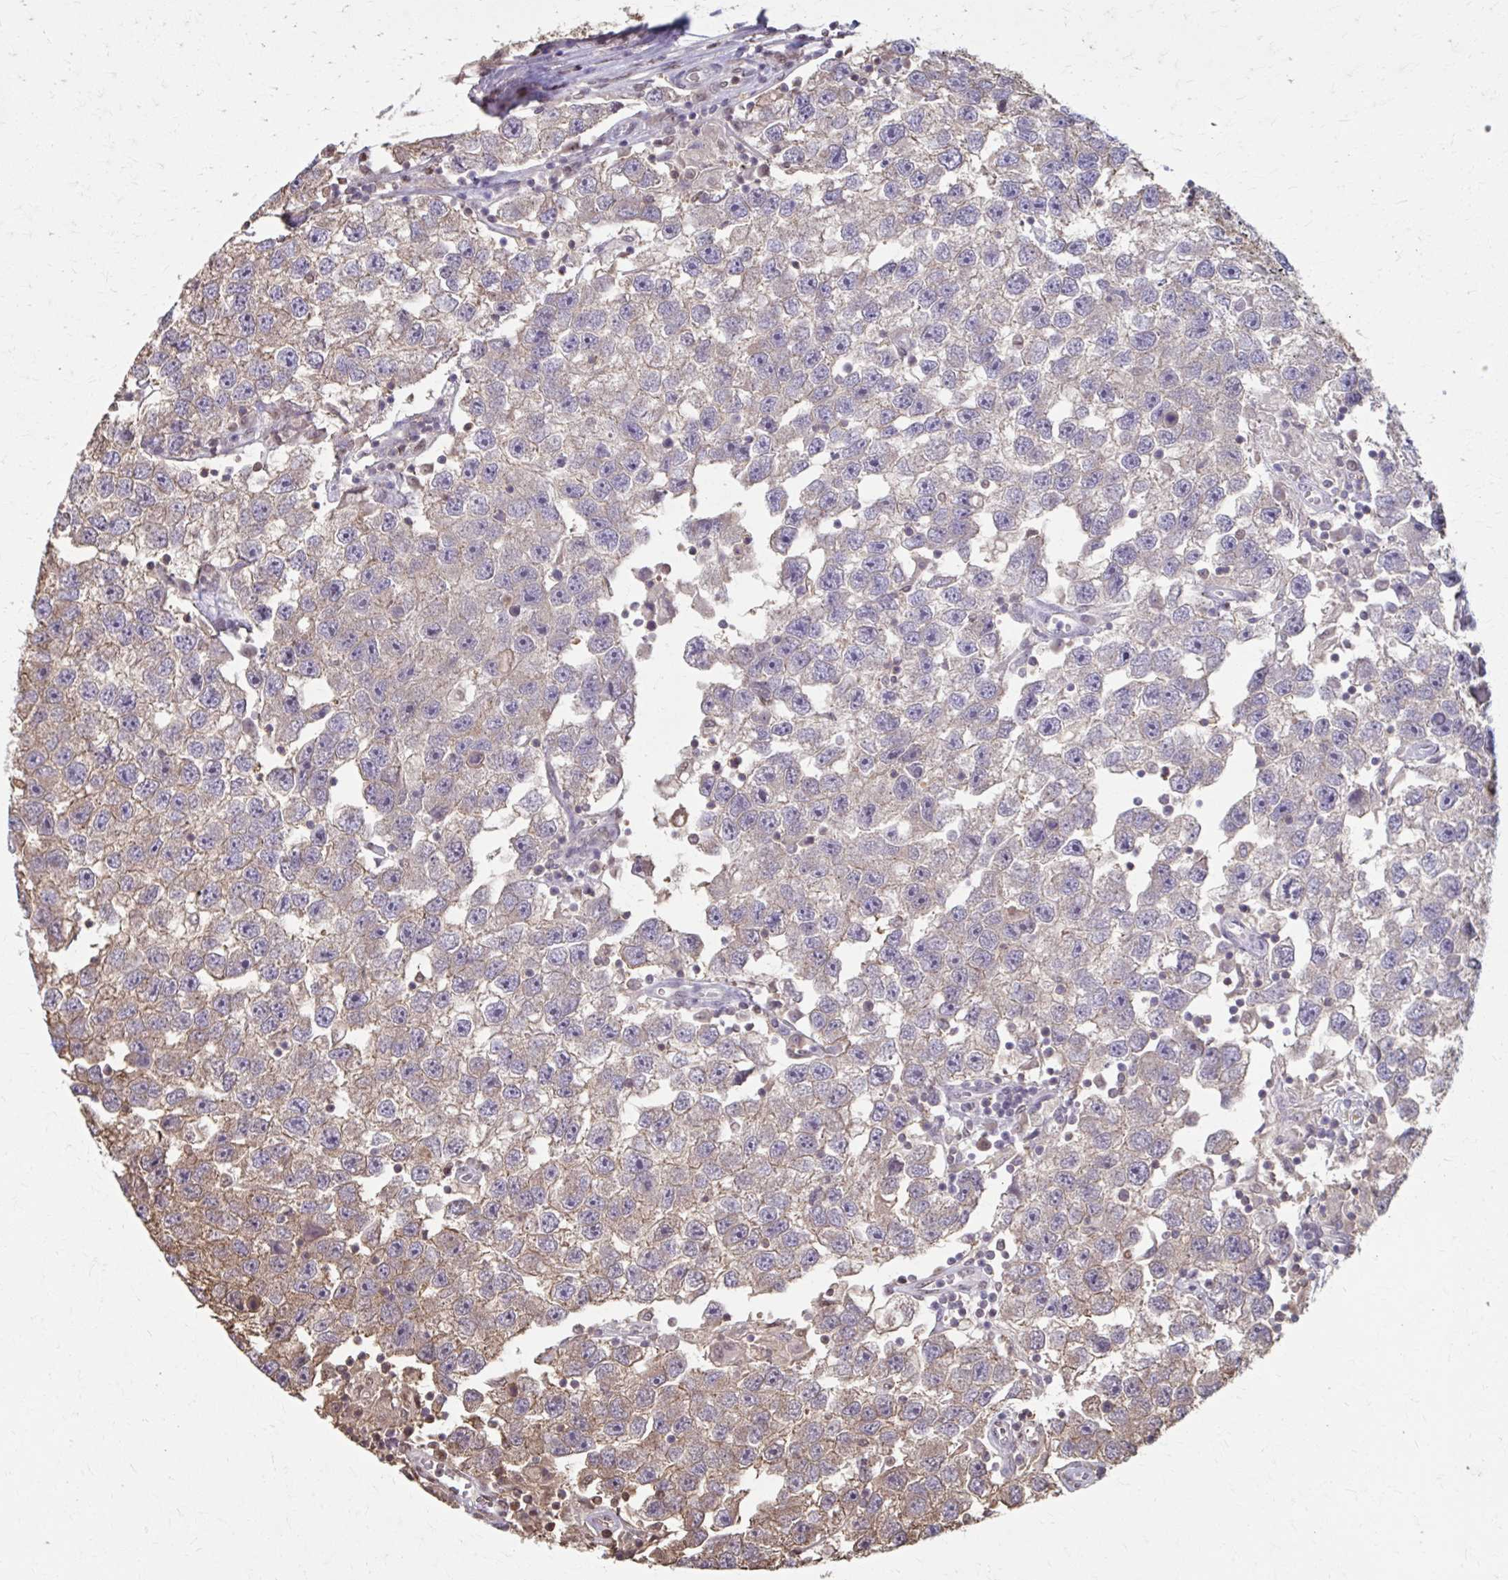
{"staining": {"intensity": "weak", "quantity": "25%-75%", "location": "cytoplasmic/membranous"}, "tissue": "testis cancer", "cell_type": "Tumor cells", "image_type": "cancer", "snomed": [{"axis": "morphology", "description": "Seminoma, NOS"}, {"axis": "topography", "description": "Testis"}], "caption": "Immunohistochemical staining of human seminoma (testis) displays weak cytoplasmic/membranous protein expression in approximately 25%-75% of tumor cells. Nuclei are stained in blue.", "gene": "ING4", "patient": {"sex": "male", "age": 26}}